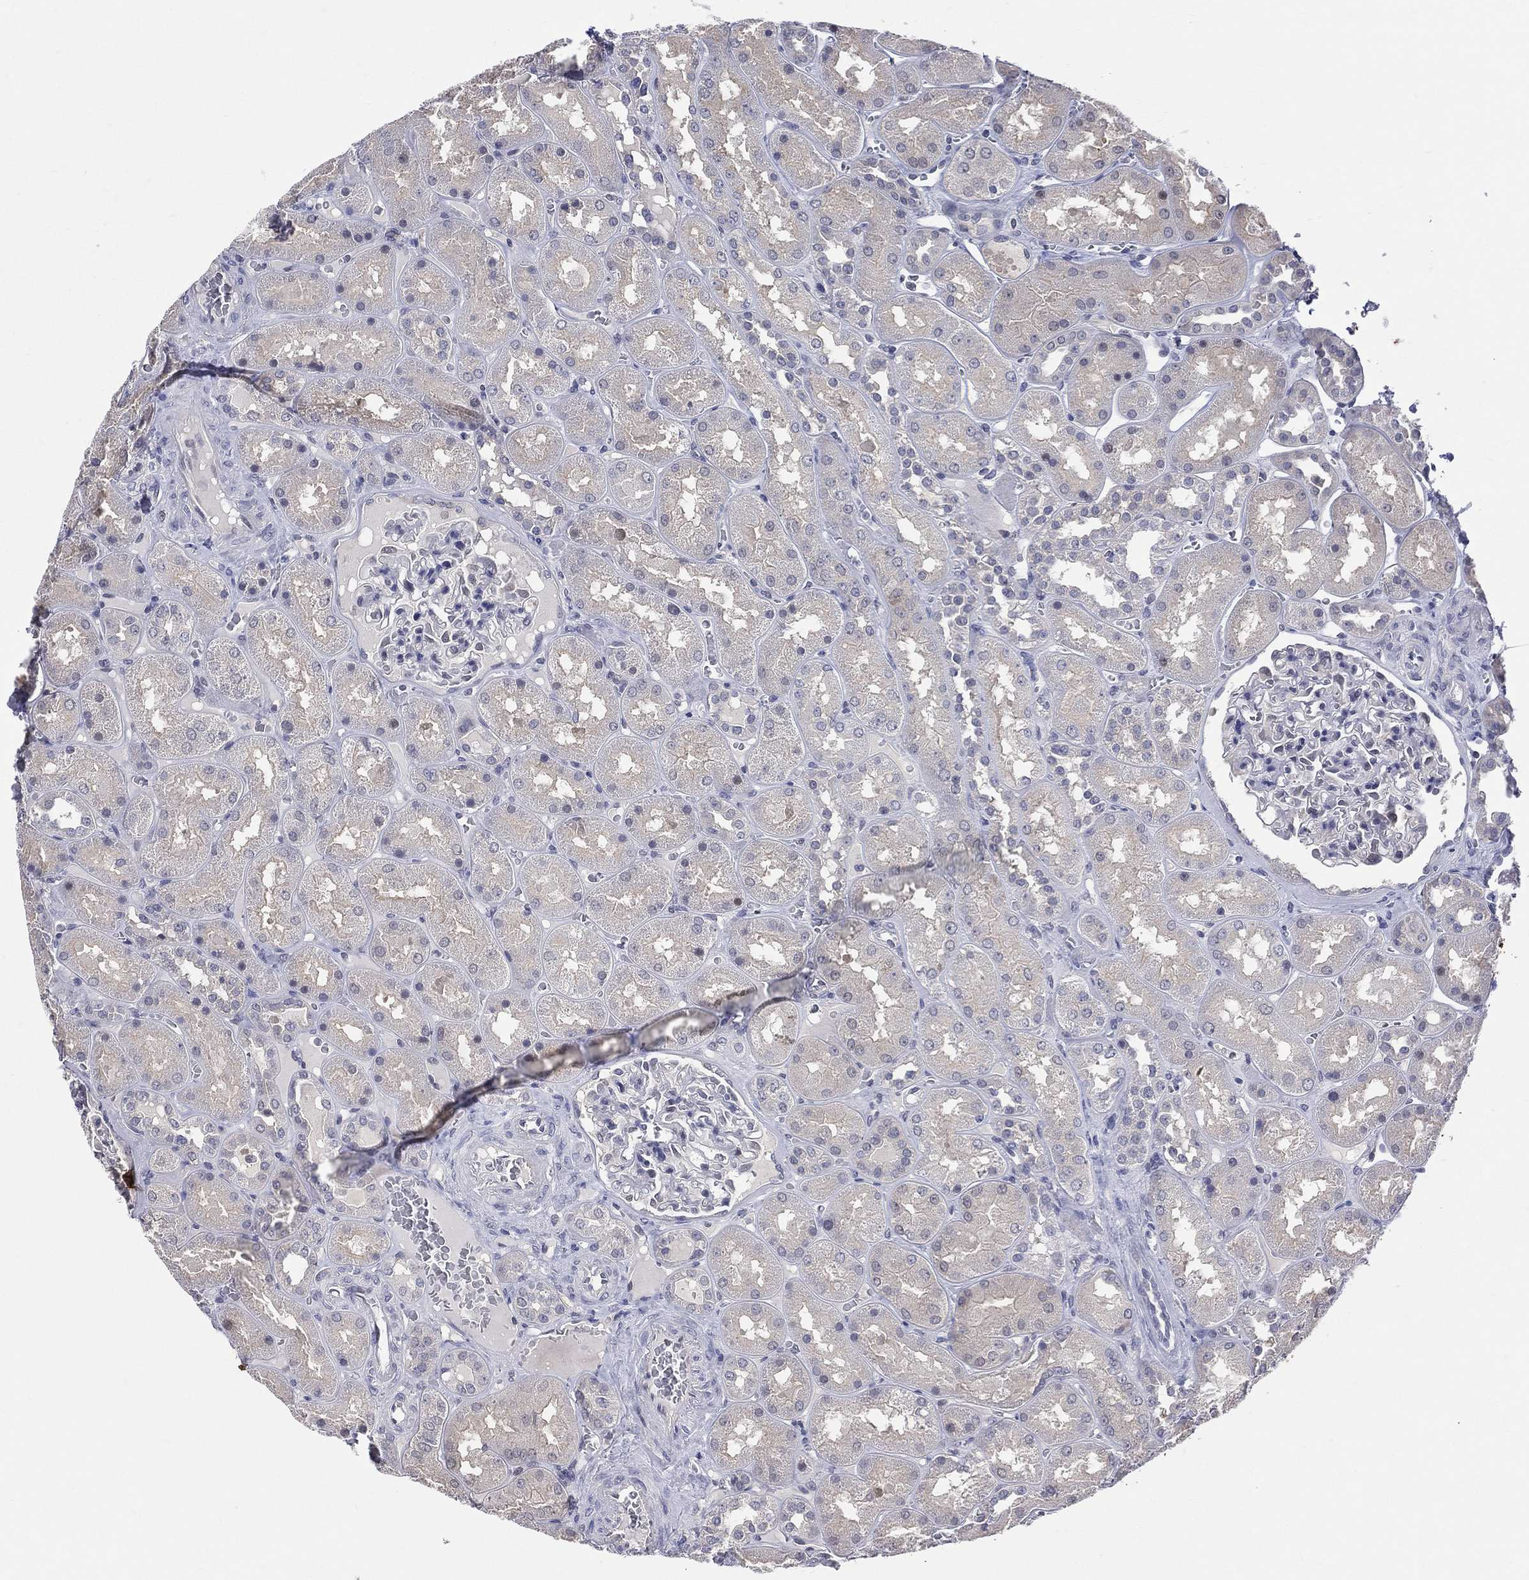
{"staining": {"intensity": "negative", "quantity": "none", "location": "none"}, "tissue": "kidney", "cell_type": "Cells in glomeruli", "image_type": "normal", "snomed": [{"axis": "morphology", "description": "Normal tissue, NOS"}, {"axis": "topography", "description": "Kidney"}], "caption": "There is no significant expression in cells in glomeruli of kidney. Brightfield microscopy of immunohistochemistry stained with DAB (brown) and hematoxylin (blue), captured at high magnification.", "gene": "DLG4", "patient": {"sex": "male", "age": 73}}